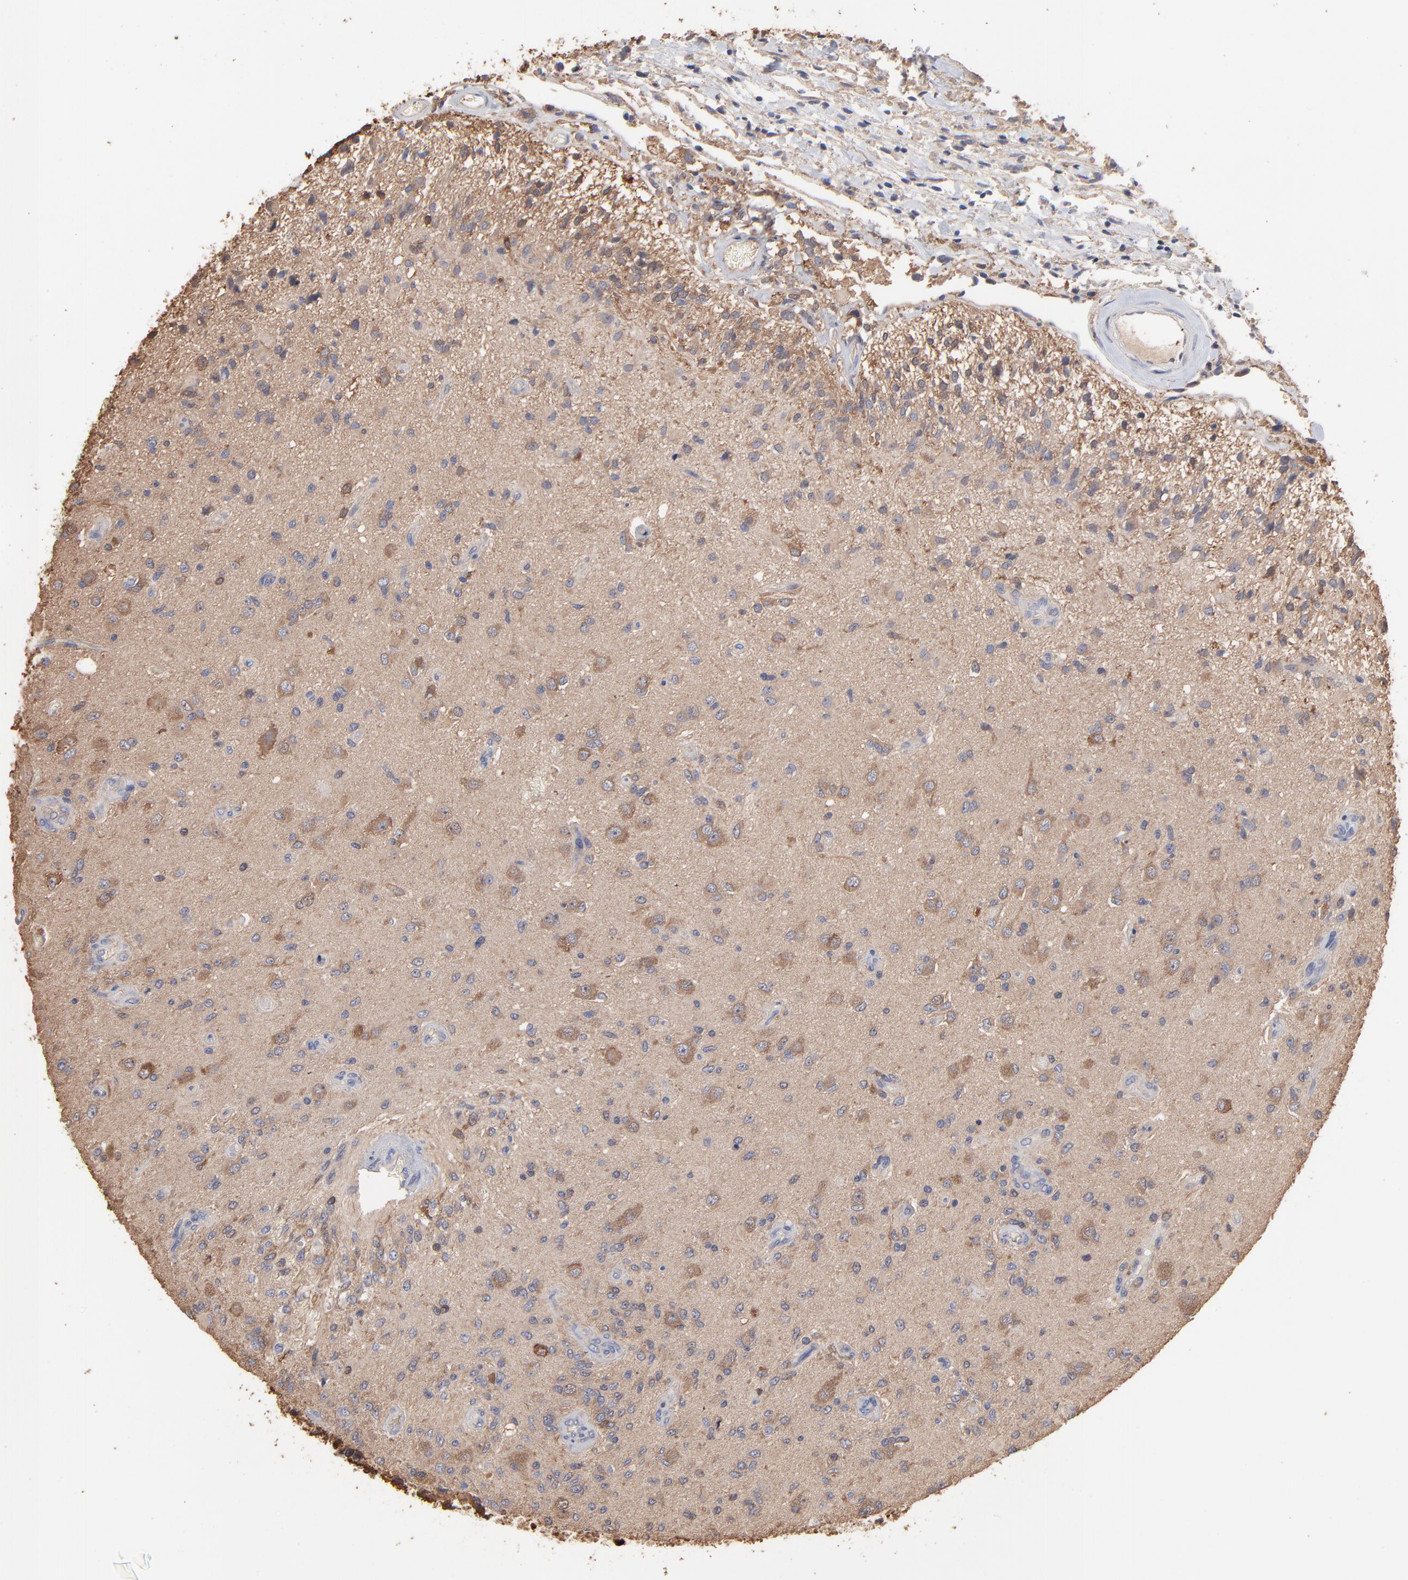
{"staining": {"intensity": "moderate", "quantity": "25%-75%", "location": "cytoplasmic/membranous"}, "tissue": "glioma", "cell_type": "Tumor cells", "image_type": "cancer", "snomed": [{"axis": "morphology", "description": "Normal tissue, NOS"}, {"axis": "morphology", "description": "Glioma, malignant, High grade"}, {"axis": "topography", "description": "Cerebral cortex"}], "caption": "Immunohistochemistry staining of high-grade glioma (malignant), which reveals medium levels of moderate cytoplasmic/membranous expression in approximately 25%-75% of tumor cells indicating moderate cytoplasmic/membranous protein staining. The staining was performed using DAB (3,3'-diaminobenzidine) (brown) for protein detection and nuclei were counterstained in hematoxylin (blue).", "gene": "TANGO2", "patient": {"sex": "male", "age": 77}}